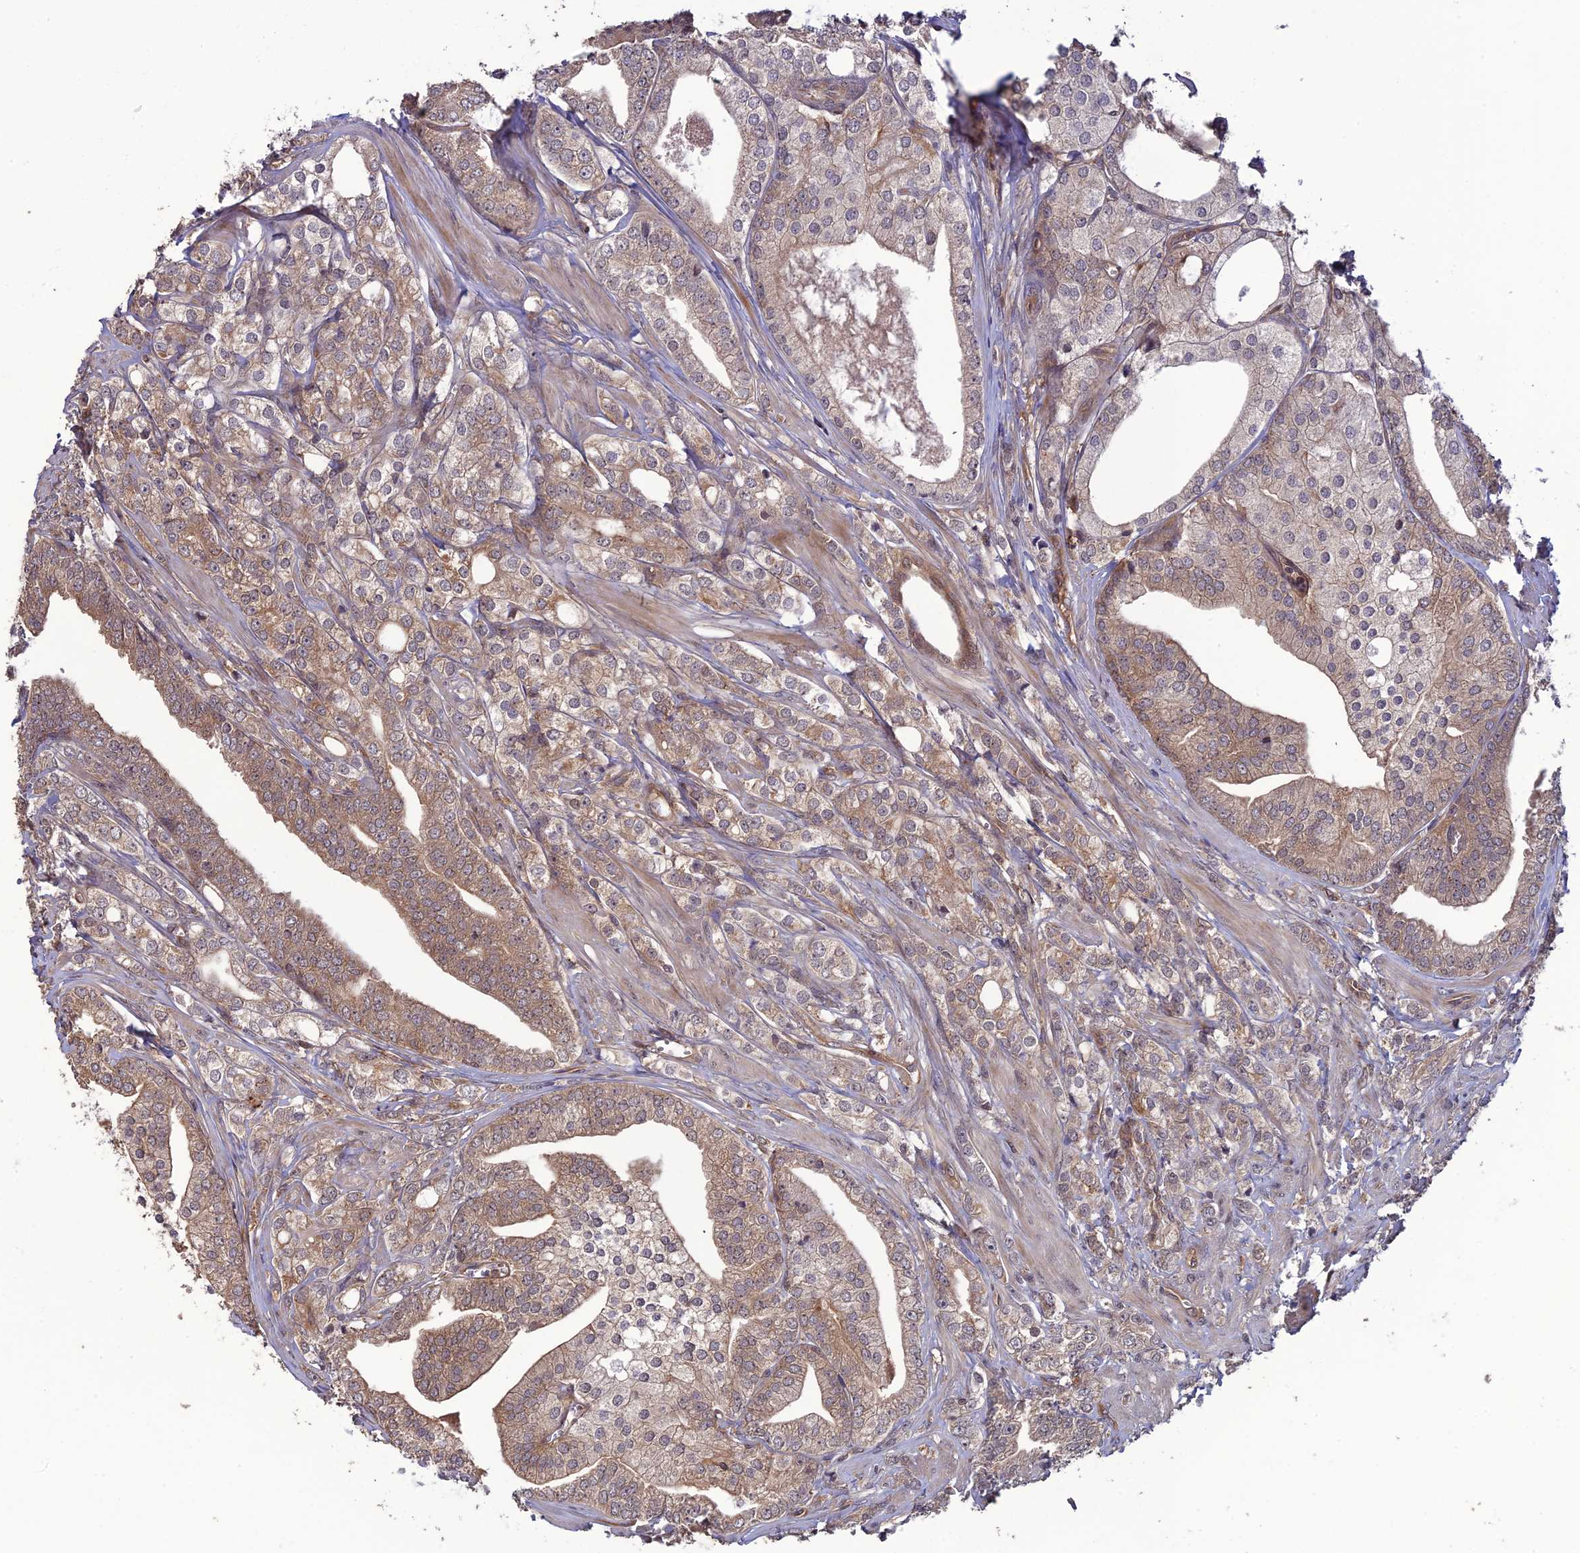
{"staining": {"intensity": "moderate", "quantity": "25%-75%", "location": "cytoplasmic/membranous"}, "tissue": "prostate cancer", "cell_type": "Tumor cells", "image_type": "cancer", "snomed": [{"axis": "morphology", "description": "Adenocarcinoma, High grade"}, {"axis": "topography", "description": "Prostate"}], "caption": "Prostate cancer (adenocarcinoma (high-grade)) stained for a protein (brown) shows moderate cytoplasmic/membranous positive positivity in approximately 25%-75% of tumor cells.", "gene": "LIN37", "patient": {"sex": "male", "age": 50}}